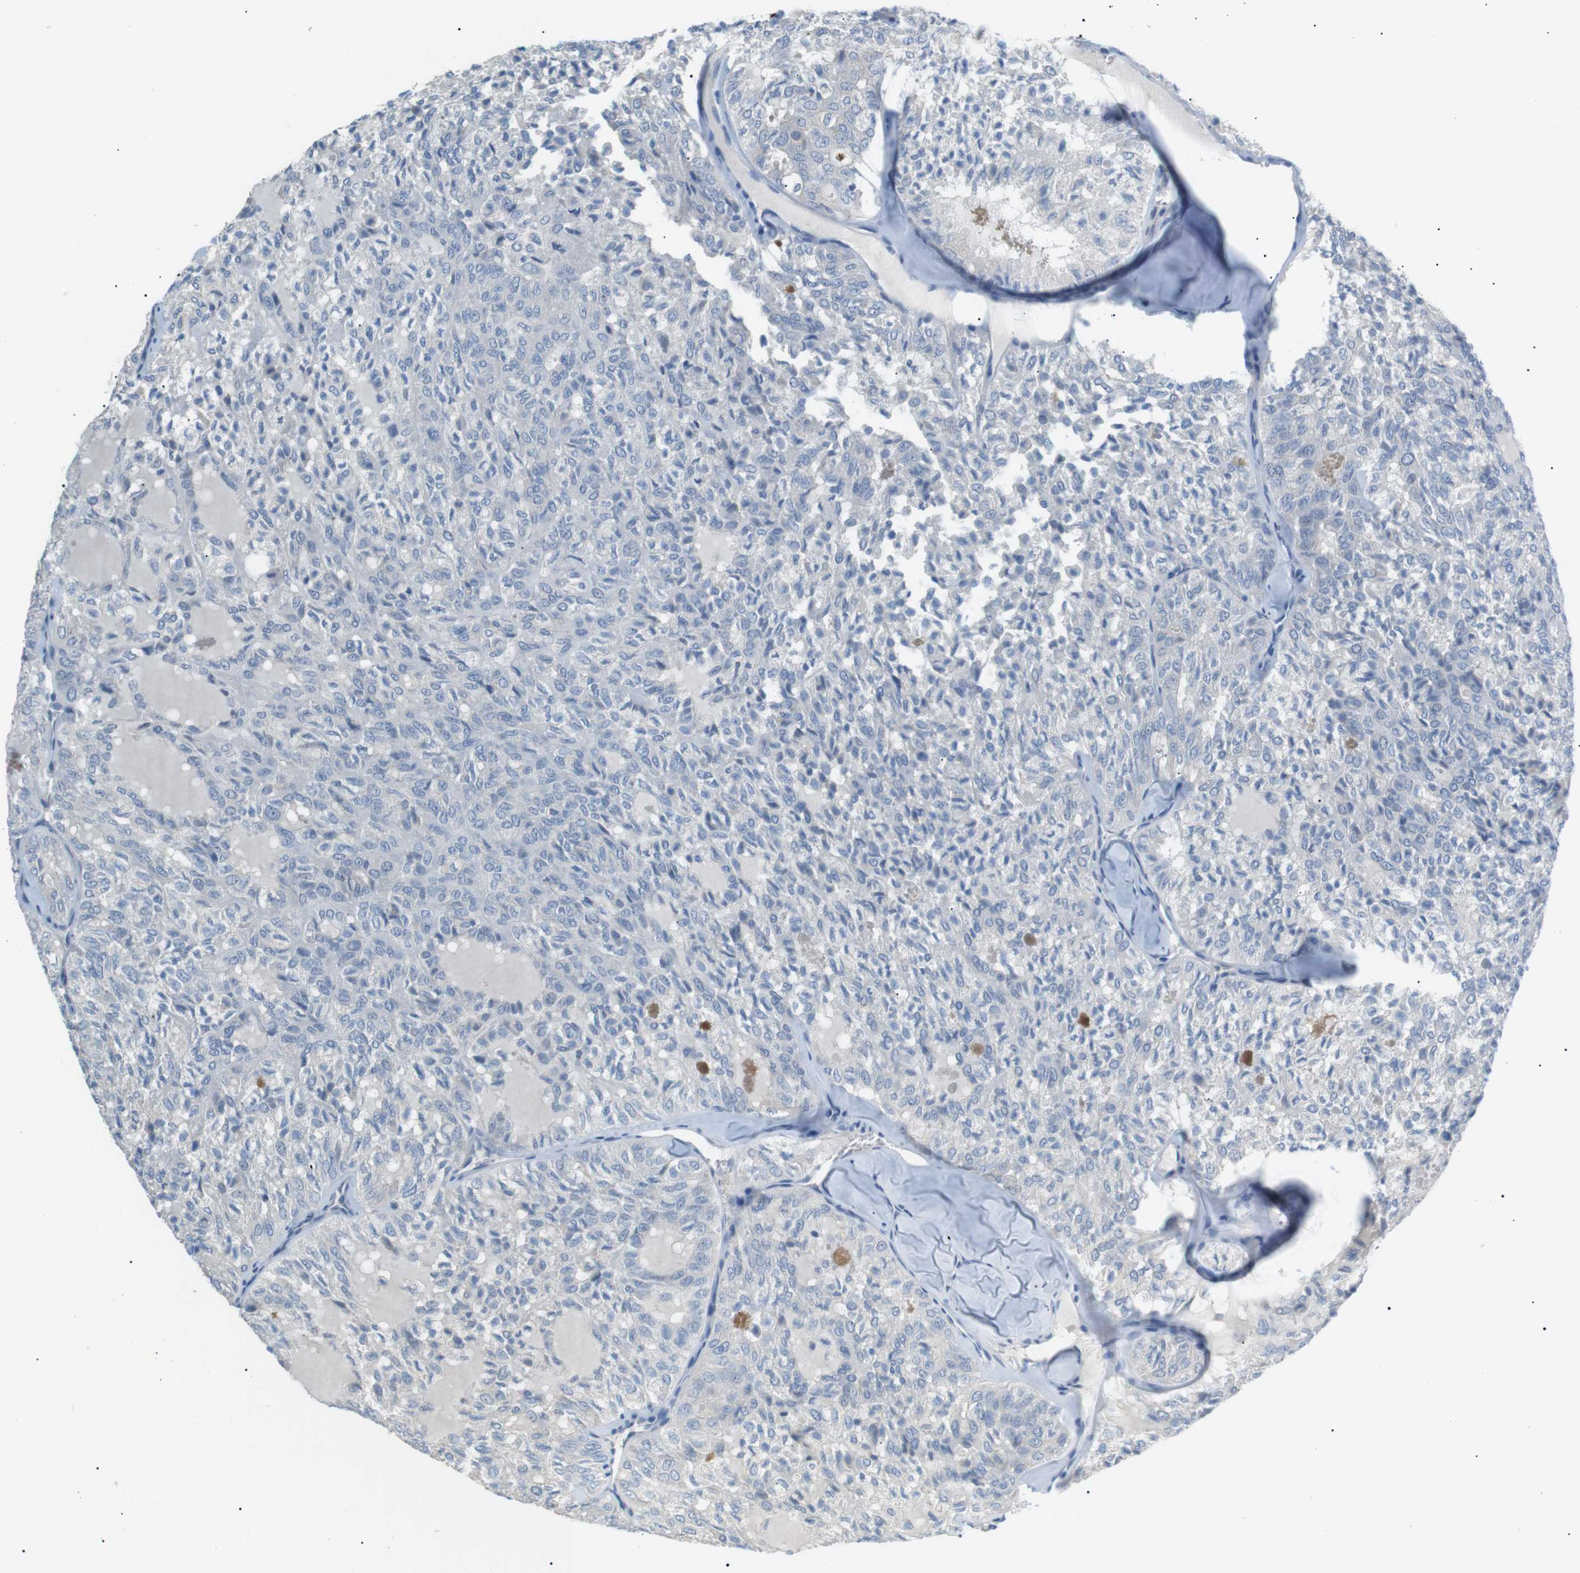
{"staining": {"intensity": "negative", "quantity": "none", "location": "none"}, "tissue": "thyroid cancer", "cell_type": "Tumor cells", "image_type": "cancer", "snomed": [{"axis": "morphology", "description": "Follicular adenoma carcinoma, NOS"}, {"axis": "topography", "description": "Thyroid gland"}], "caption": "Immunohistochemical staining of human thyroid cancer displays no significant positivity in tumor cells.", "gene": "CDH26", "patient": {"sex": "male", "age": 75}}